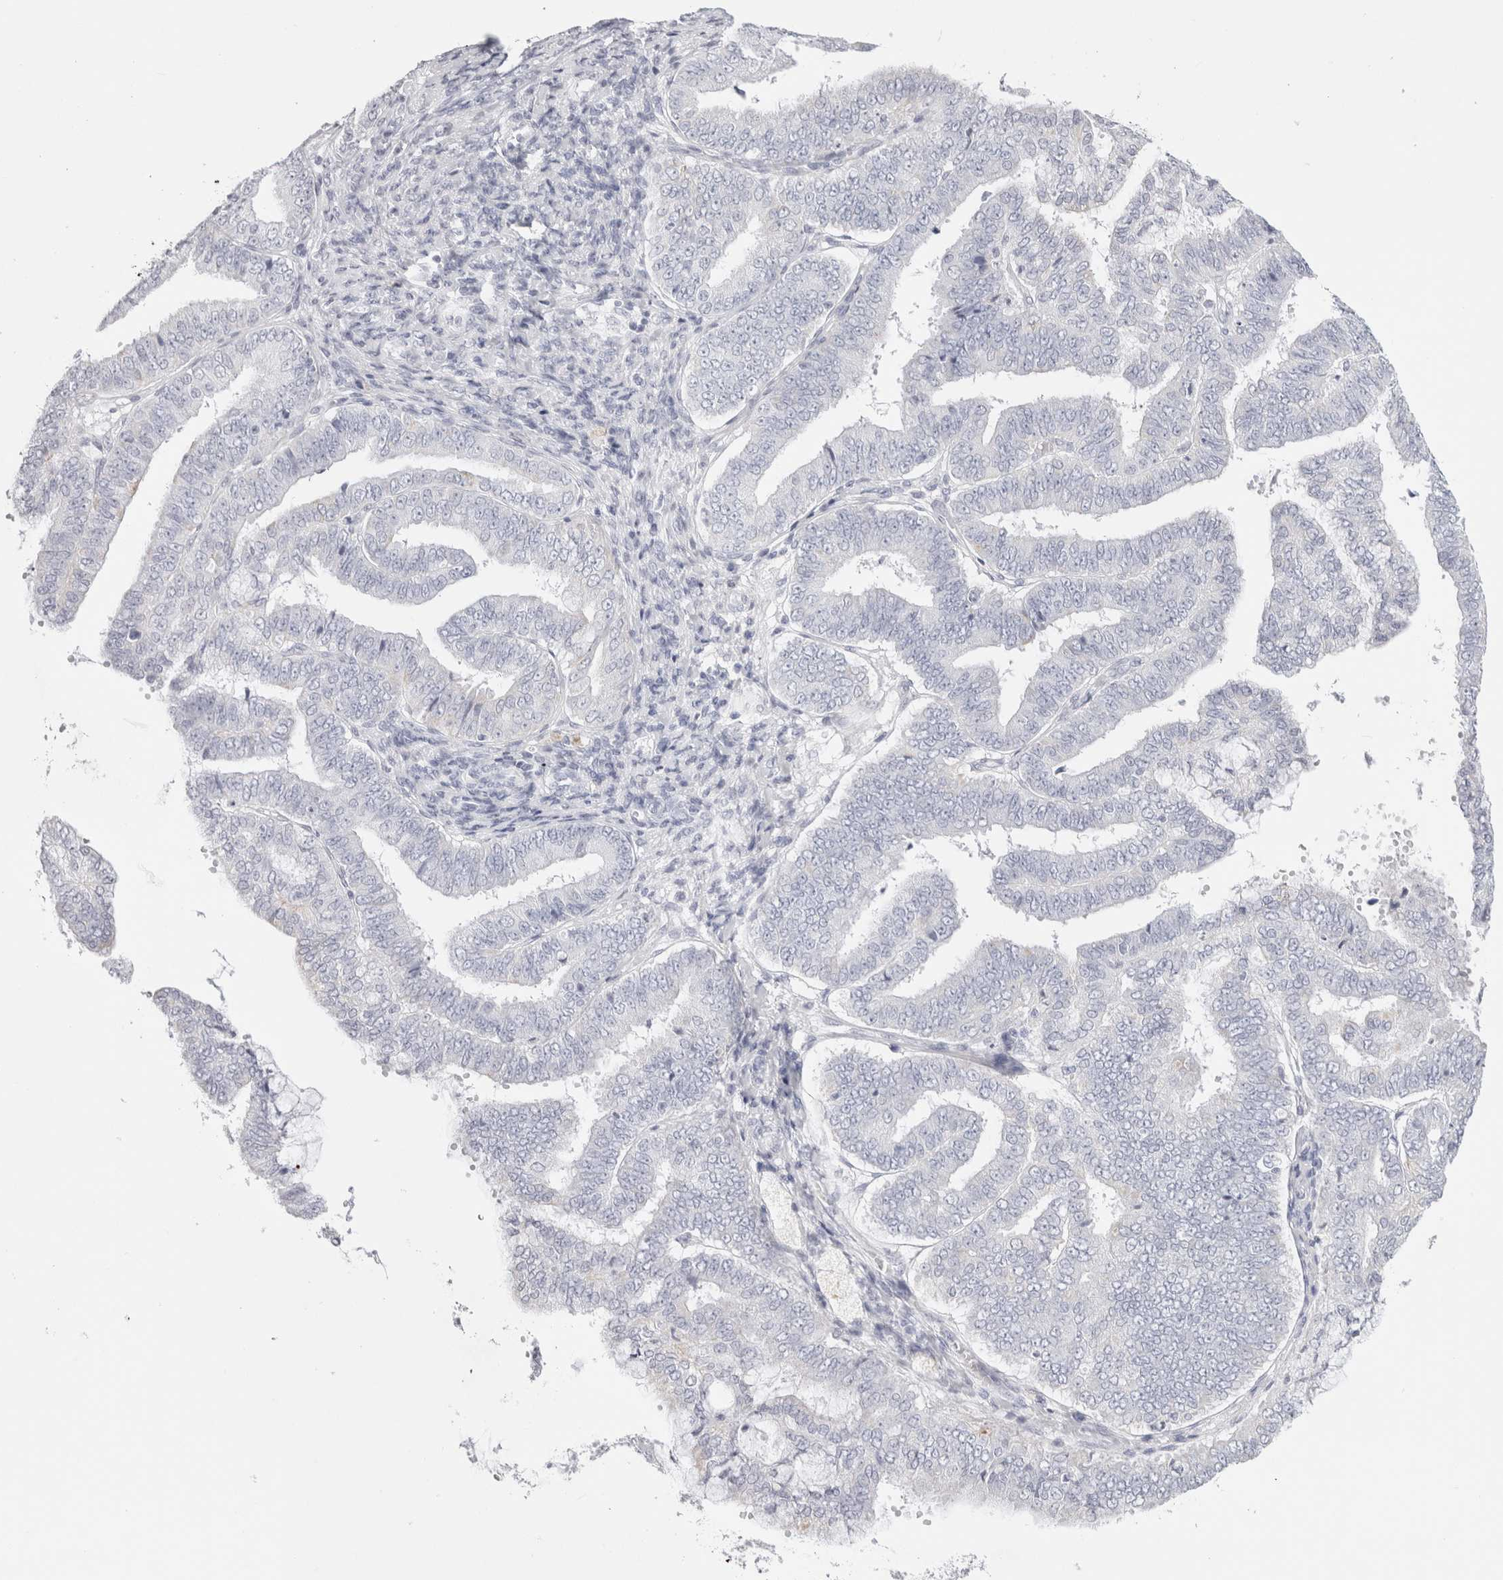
{"staining": {"intensity": "negative", "quantity": "none", "location": "none"}, "tissue": "endometrial cancer", "cell_type": "Tumor cells", "image_type": "cancer", "snomed": [{"axis": "morphology", "description": "Adenocarcinoma, NOS"}, {"axis": "topography", "description": "Endometrium"}], "caption": "Immunohistochemical staining of human endometrial cancer (adenocarcinoma) shows no significant expression in tumor cells.", "gene": "GARIN1A", "patient": {"sex": "female", "age": 63}}